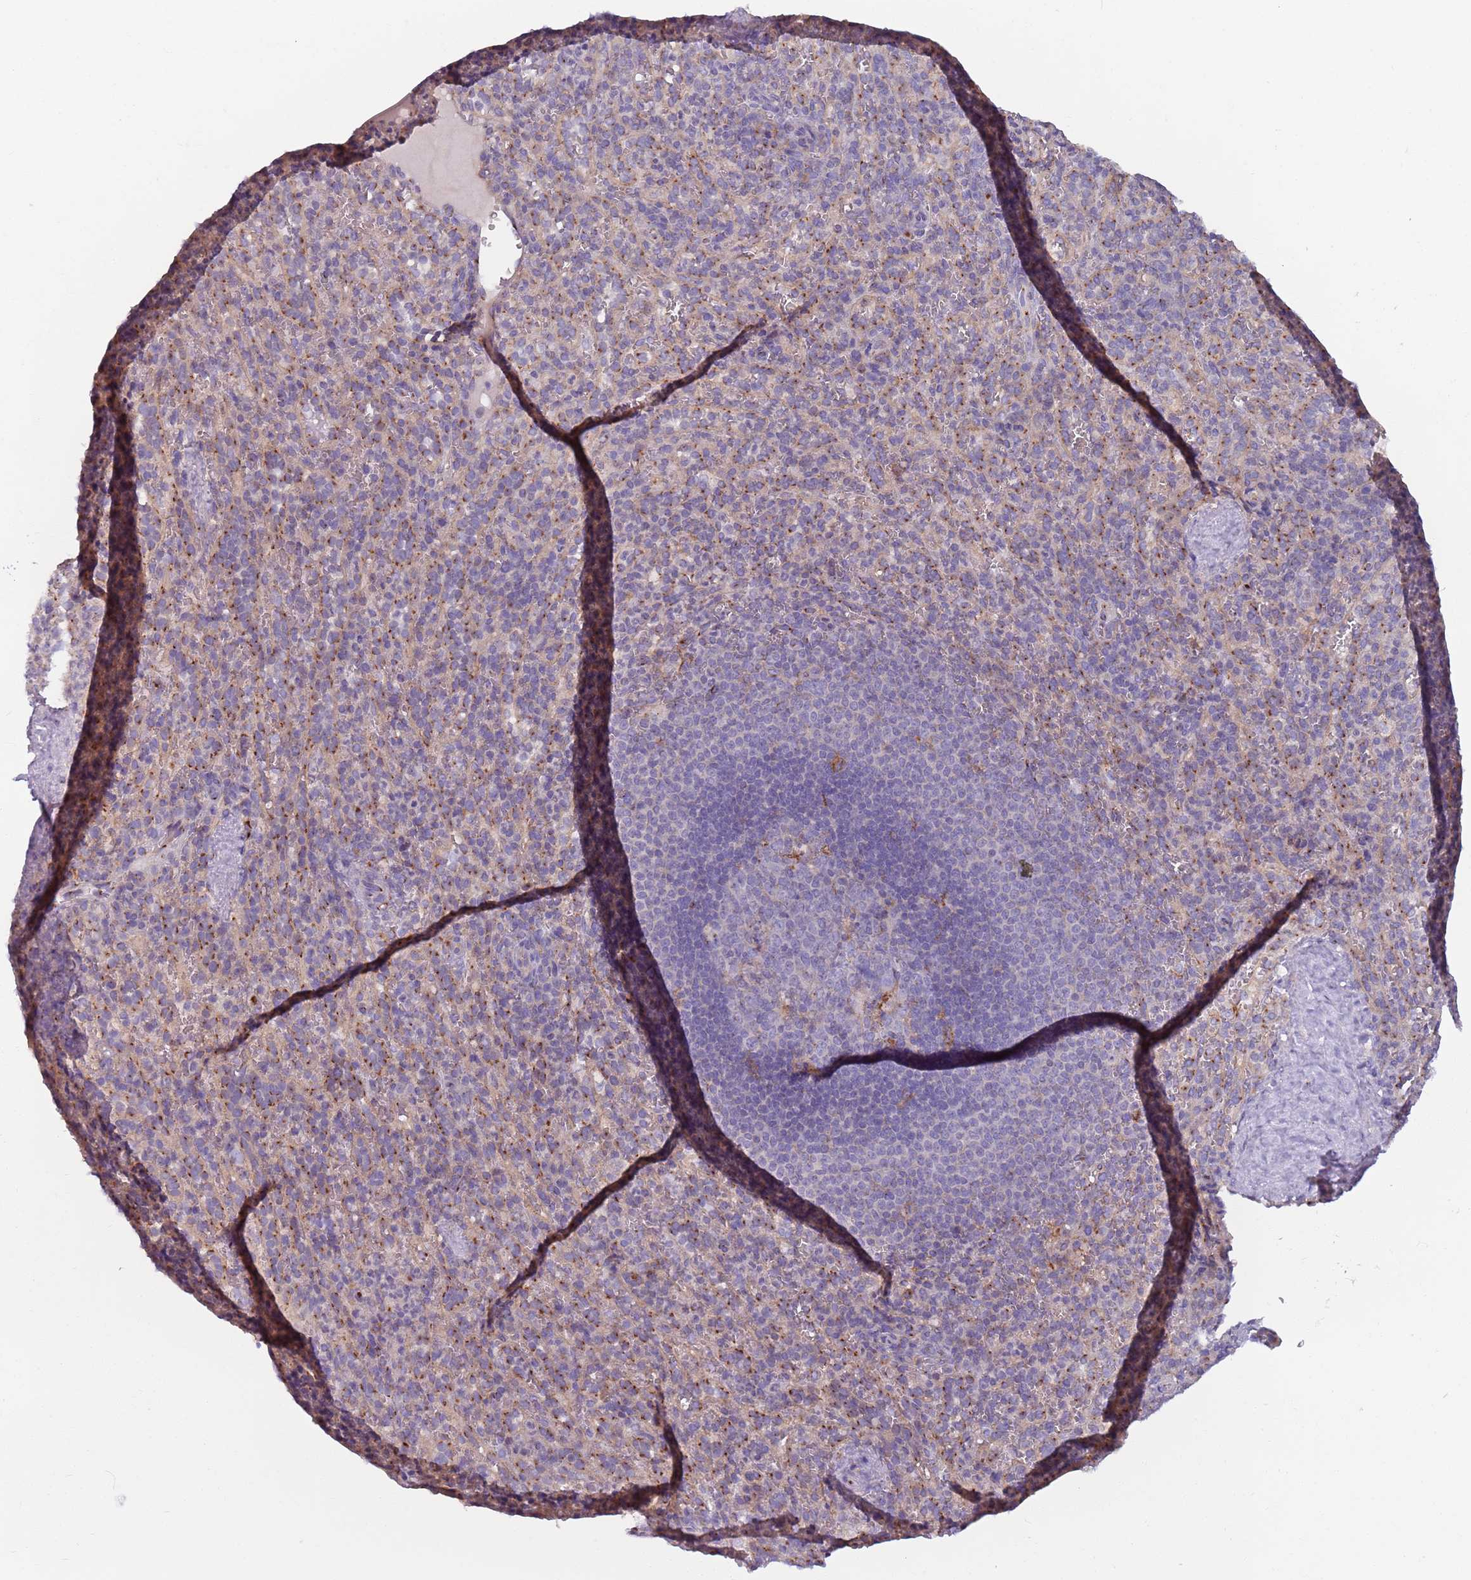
{"staining": {"intensity": "strong", "quantity": "<25%", "location": "cytoplasmic/membranous"}, "tissue": "spleen", "cell_type": "Cells in red pulp", "image_type": "normal", "snomed": [{"axis": "morphology", "description": "Normal tissue, NOS"}, {"axis": "topography", "description": "Spleen"}], "caption": "Protein staining displays strong cytoplasmic/membranous positivity in approximately <25% of cells in red pulp in normal spleen.", "gene": "AKTIP", "patient": {"sex": "female", "age": 21}}